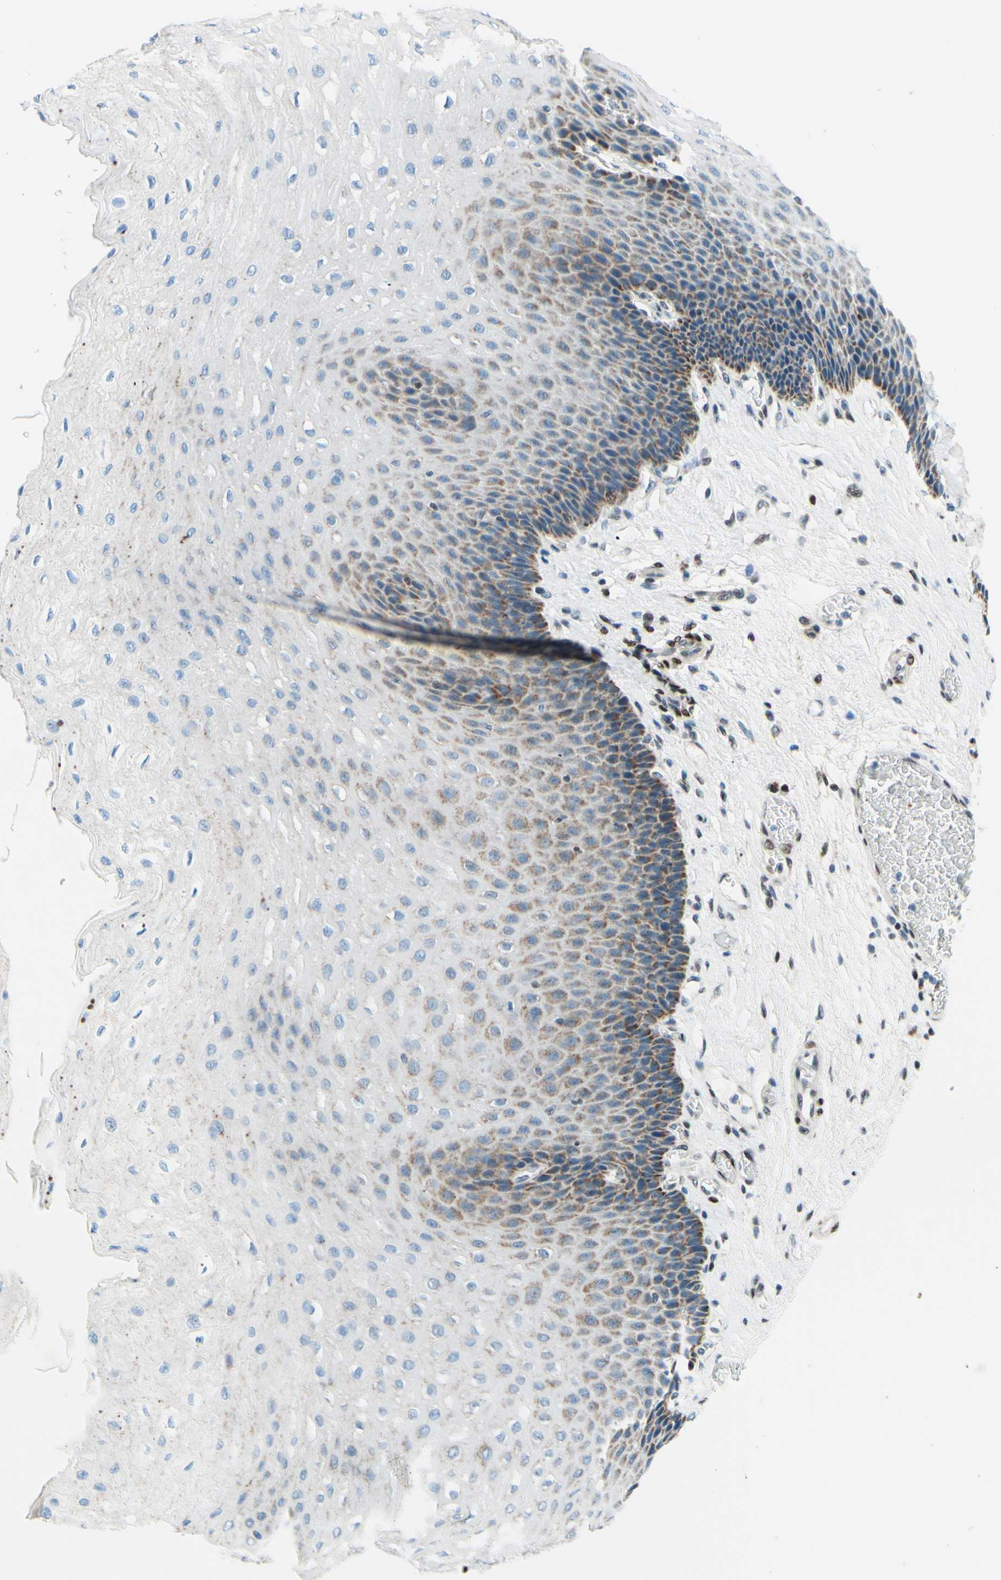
{"staining": {"intensity": "moderate", "quantity": "<25%", "location": "cytoplasmic/membranous"}, "tissue": "esophagus", "cell_type": "Squamous epithelial cells", "image_type": "normal", "snomed": [{"axis": "morphology", "description": "Normal tissue, NOS"}, {"axis": "topography", "description": "Esophagus"}], "caption": "Protein staining of unremarkable esophagus shows moderate cytoplasmic/membranous expression in about <25% of squamous epithelial cells.", "gene": "CBX7", "patient": {"sex": "female", "age": 72}}